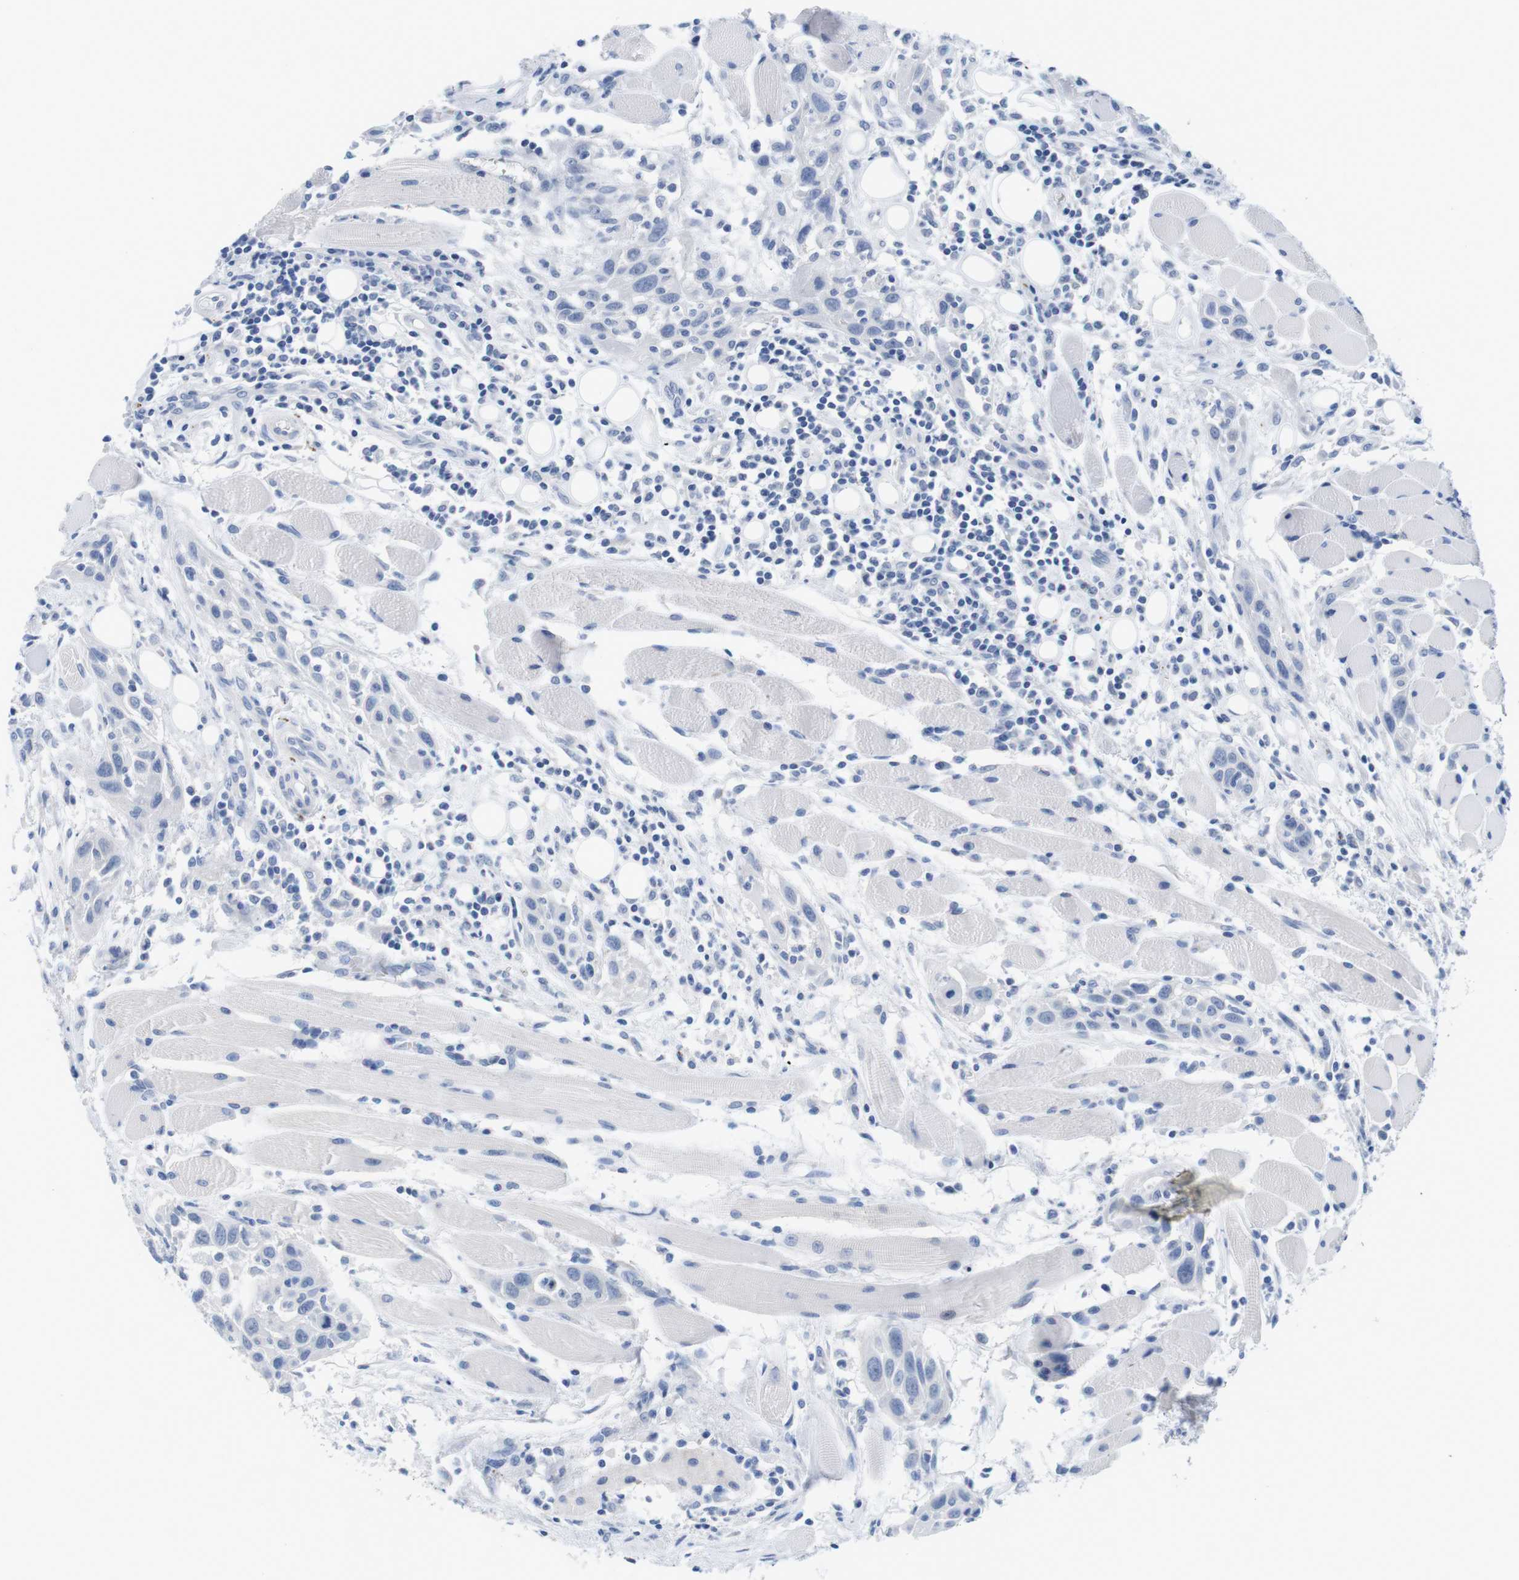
{"staining": {"intensity": "negative", "quantity": "none", "location": "none"}, "tissue": "head and neck cancer", "cell_type": "Tumor cells", "image_type": "cancer", "snomed": [{"axis": "morphology", "description": "Squamous cell carcinoma, NOS"}, {"axis": "topography", "description": "Oral tissue"}, {"axis": "topography", "description": "Head-Neck"}], "caption": "IHC image of neoplastic tissue: head and neck squamous cell carcinoma stained with DAB (3,3'-diaminobenzidine) reveals no significant protein expression in tumor cells.", "gene": "MAP6", "patient": {"sex": "female", "age": 50}}